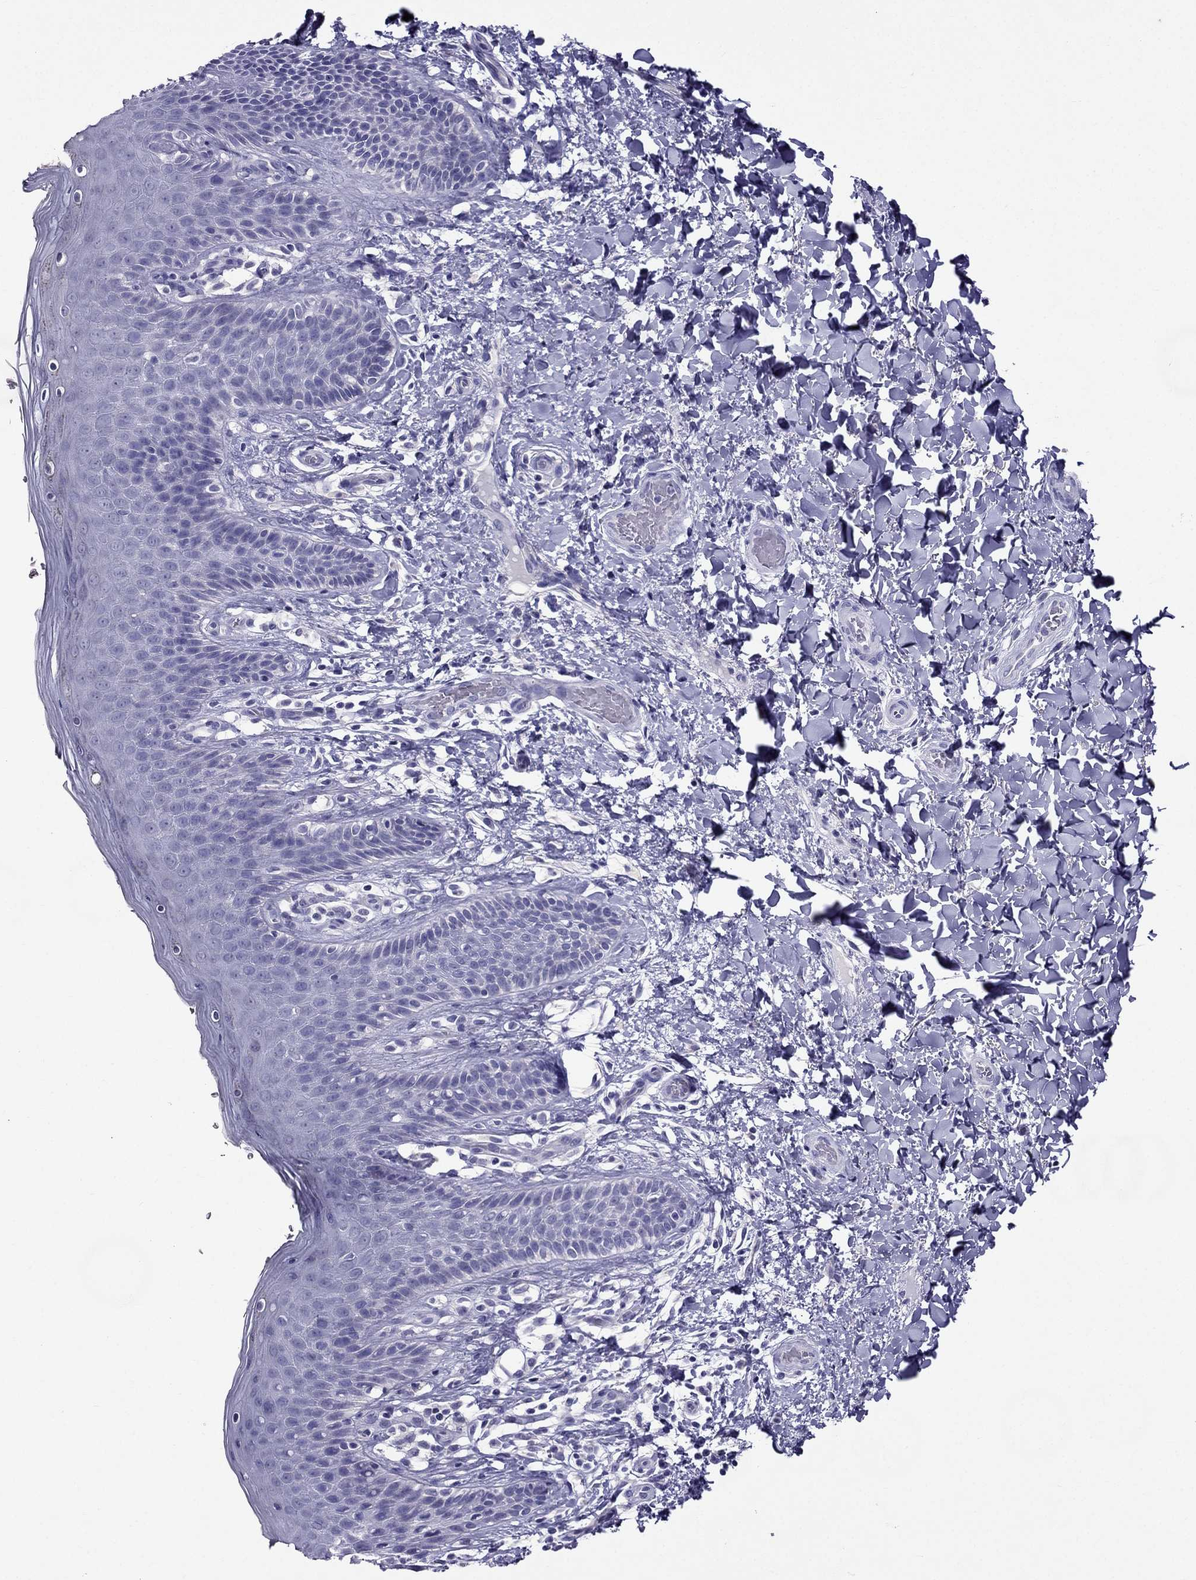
{"staining": {"intensity": "negative", "quantity": "none", "location": "none"}, "tissue": "skin", "cell_type": "Epidermal cells", "image_type": "normal", "snomed": [{"axis": "morphology", "description": "Normal tissue, NOS"}, {"axis": "topography", "description": "Anal"}], "caption": "An IHC micrograph of benign skin is shown. There is no staining in epidermal cells of skin.", "gene": "ZNF541", "patient": {"sex": "male", "age": 36}}